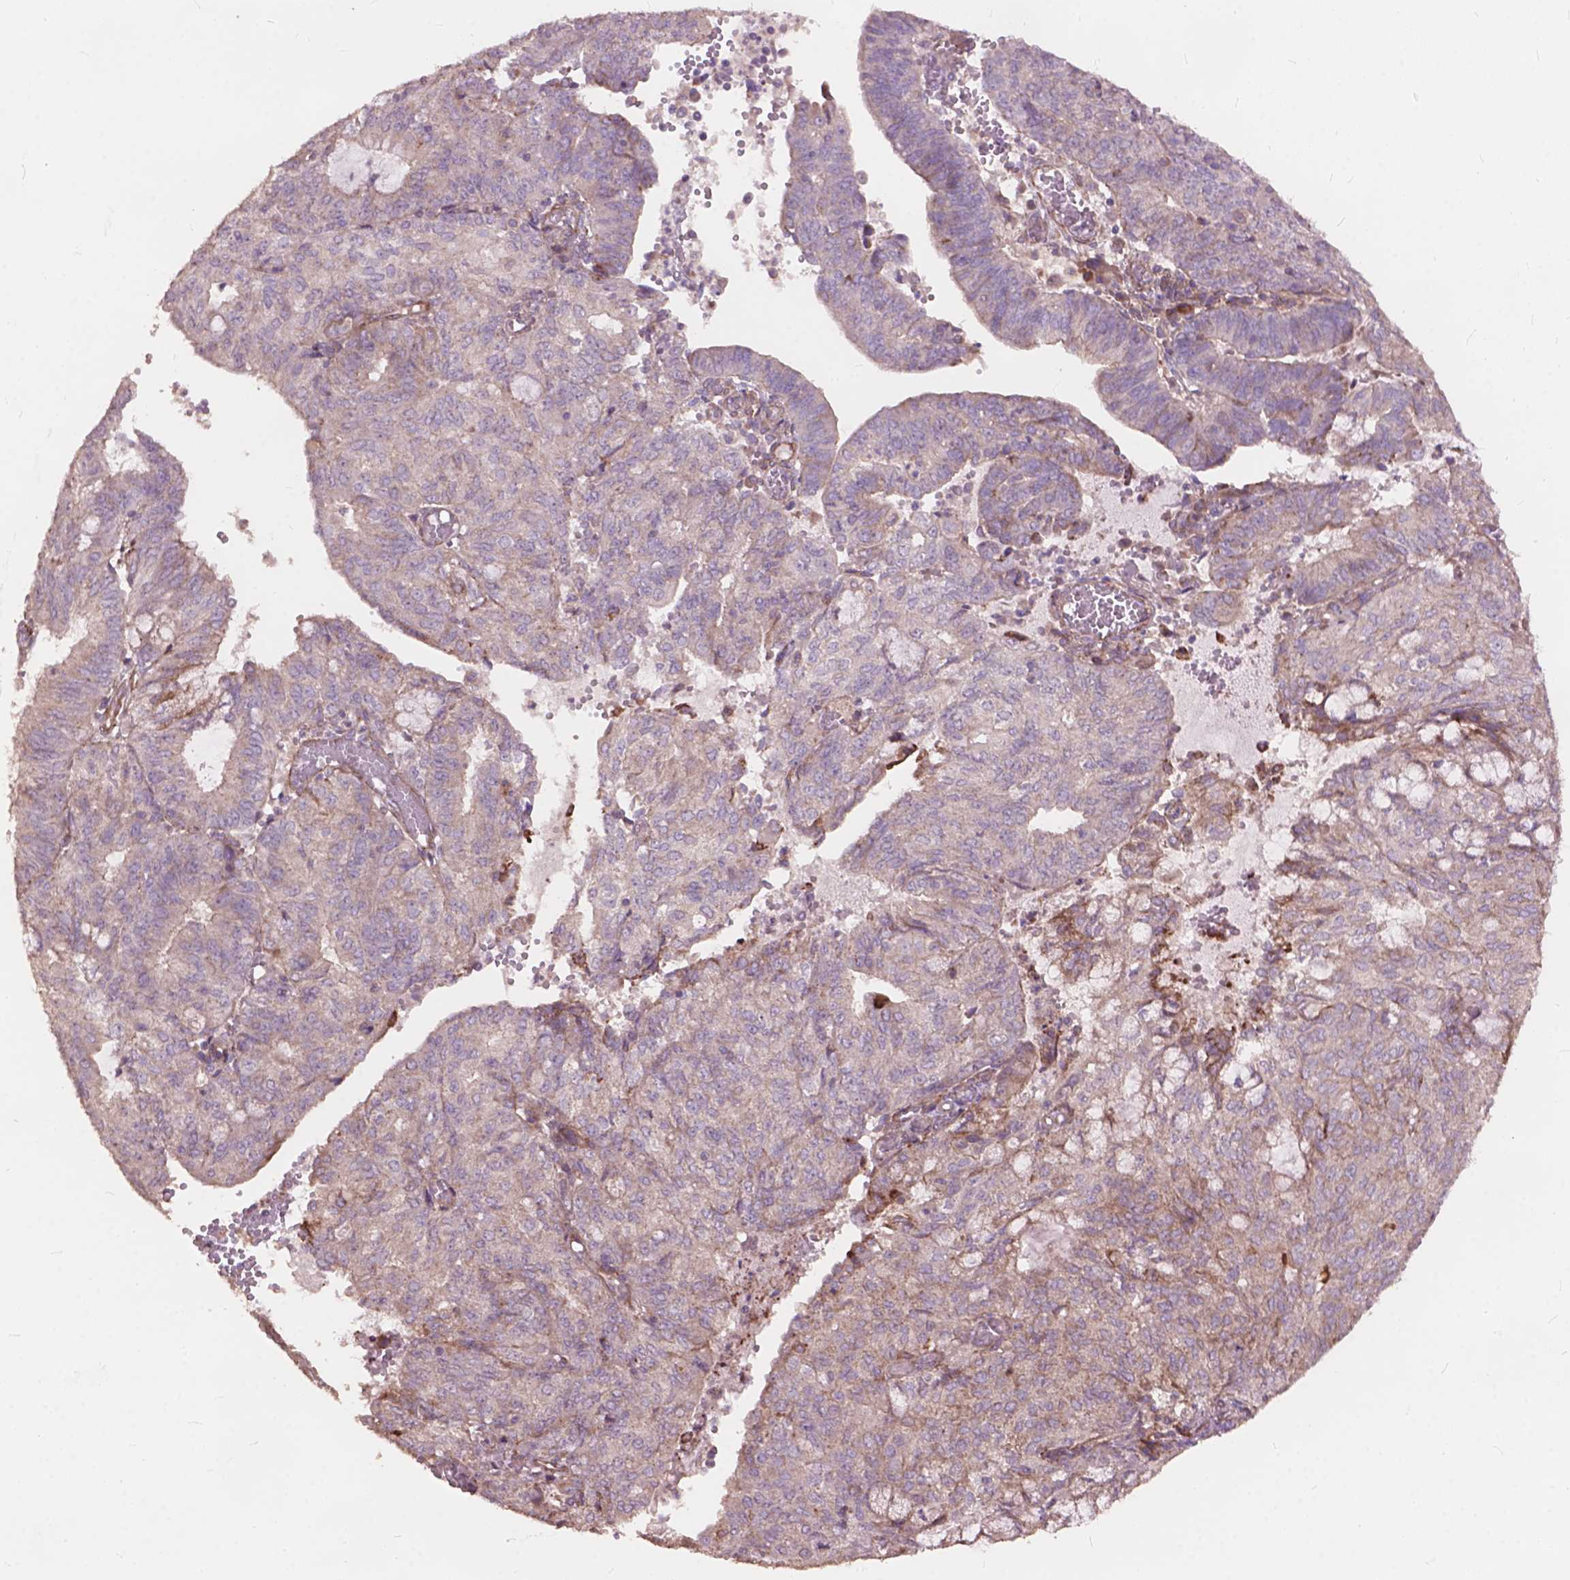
{"staining": {"intensity": "negative", "quantity": "none", "location": "none"}, "tissue": "endometrial cancer", "cell_type": "Tumor cells", "image_type": "cancer", "snomed": [{"axis": "morphology", "description": "Adenocarcinoma, NOS"}, {"axis": "topography", "description": "Endometrium"}], "caption": "Immunohistochemical staining of human endometrial adenocarcinoma exhibits no significant staining in tumor cells. (DAB IHC visualized using brightfield microscopy, high magnification).", "gene": "FNIP1", "patient": {"sex": "female", "age": 82}}